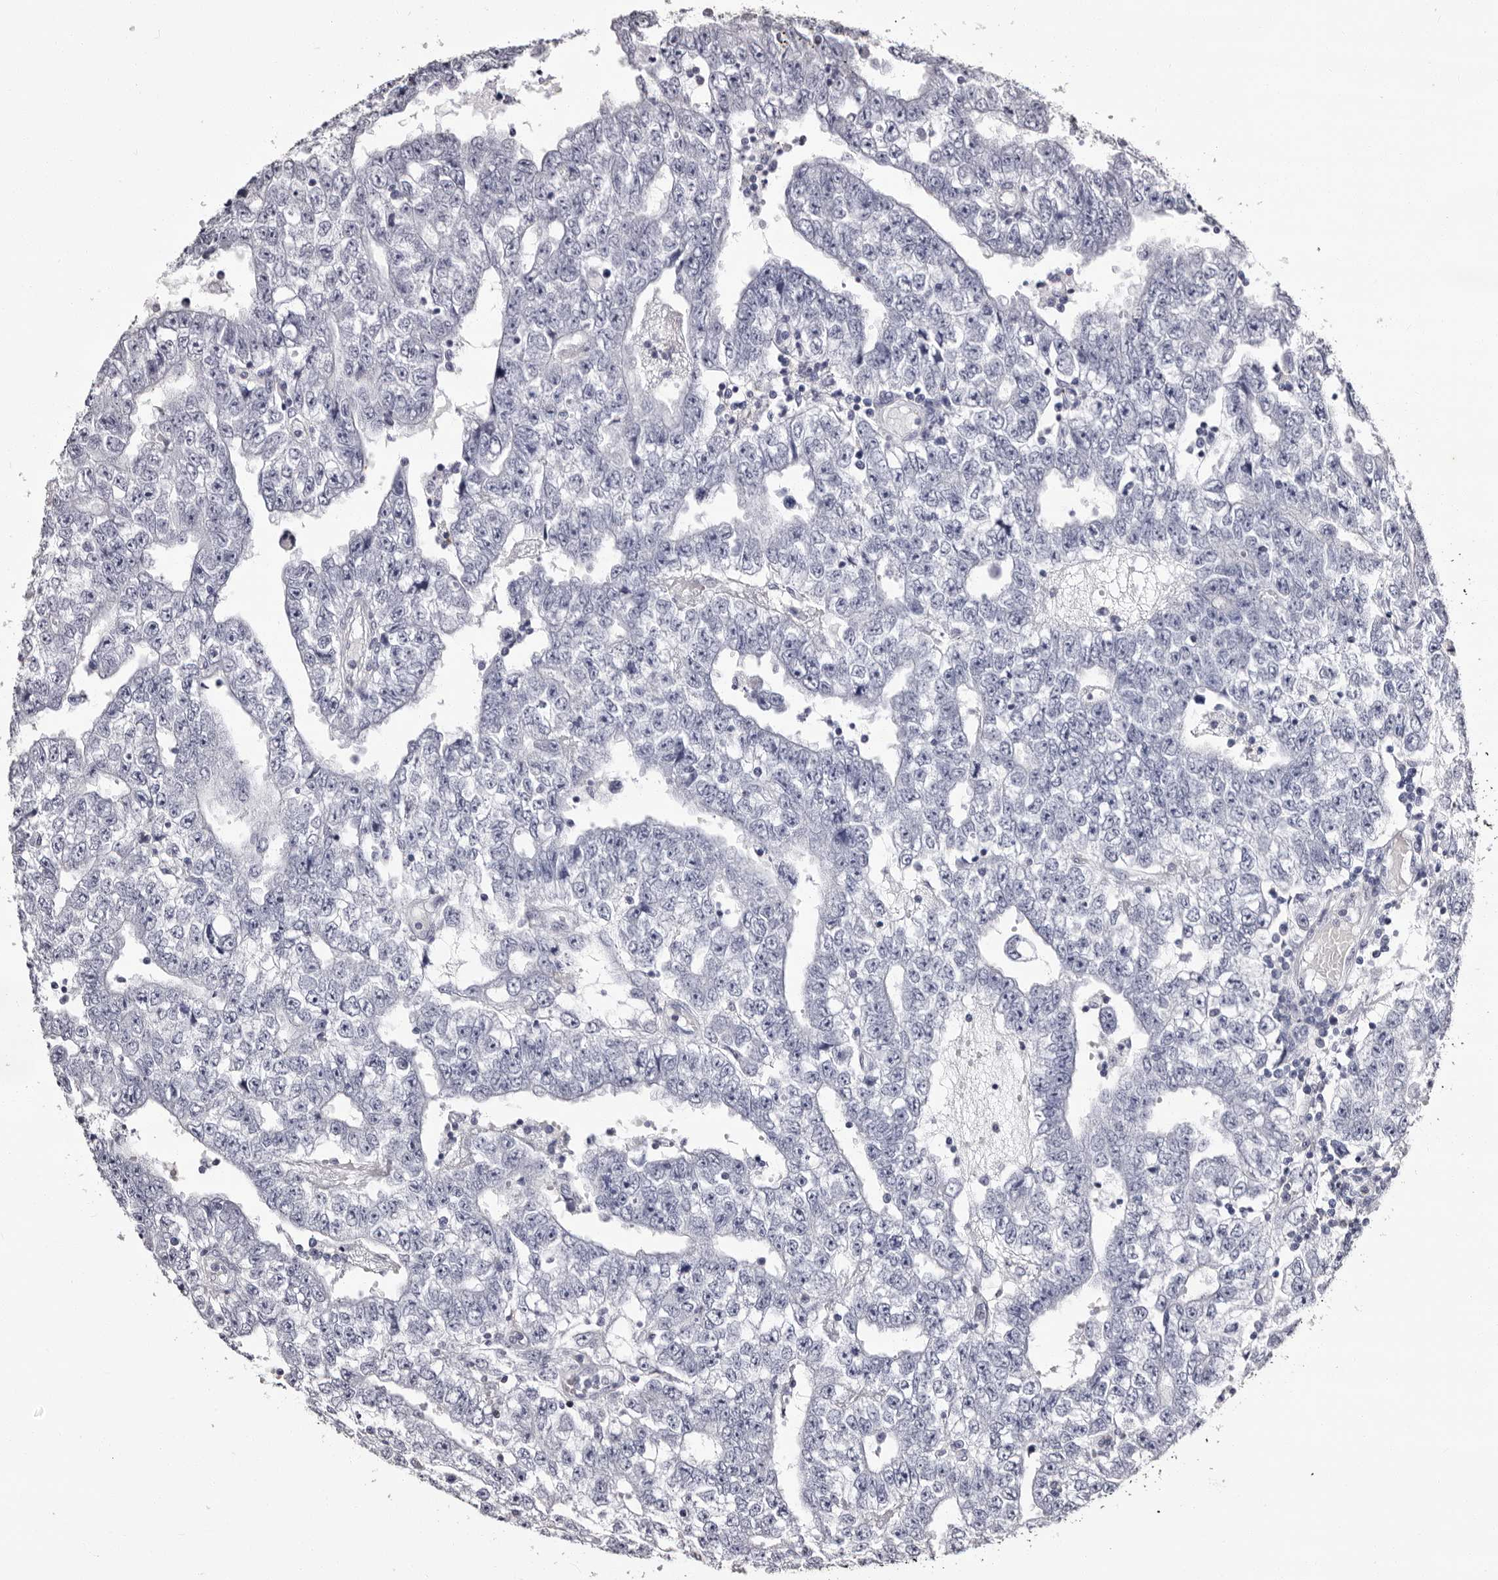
{"staining": {"intensity": "negative", "quantity": "none", "location": "none"}, "tissue": "testis cancer", "cell_type": "Tumor cells", "image_type": "cancer", "snomed": [{"axis": "morphology", "description": "Carcinoma, Embryonal, NOS"}, {"axis": "topography", "description": "Testis"}], "caption": "This is an IHC micrograph of human embryonal carcinoma (testis). There is no expression in tumor cells.", "gene": "AUNIP", "patient": {"sex": "male", "age": 25}}